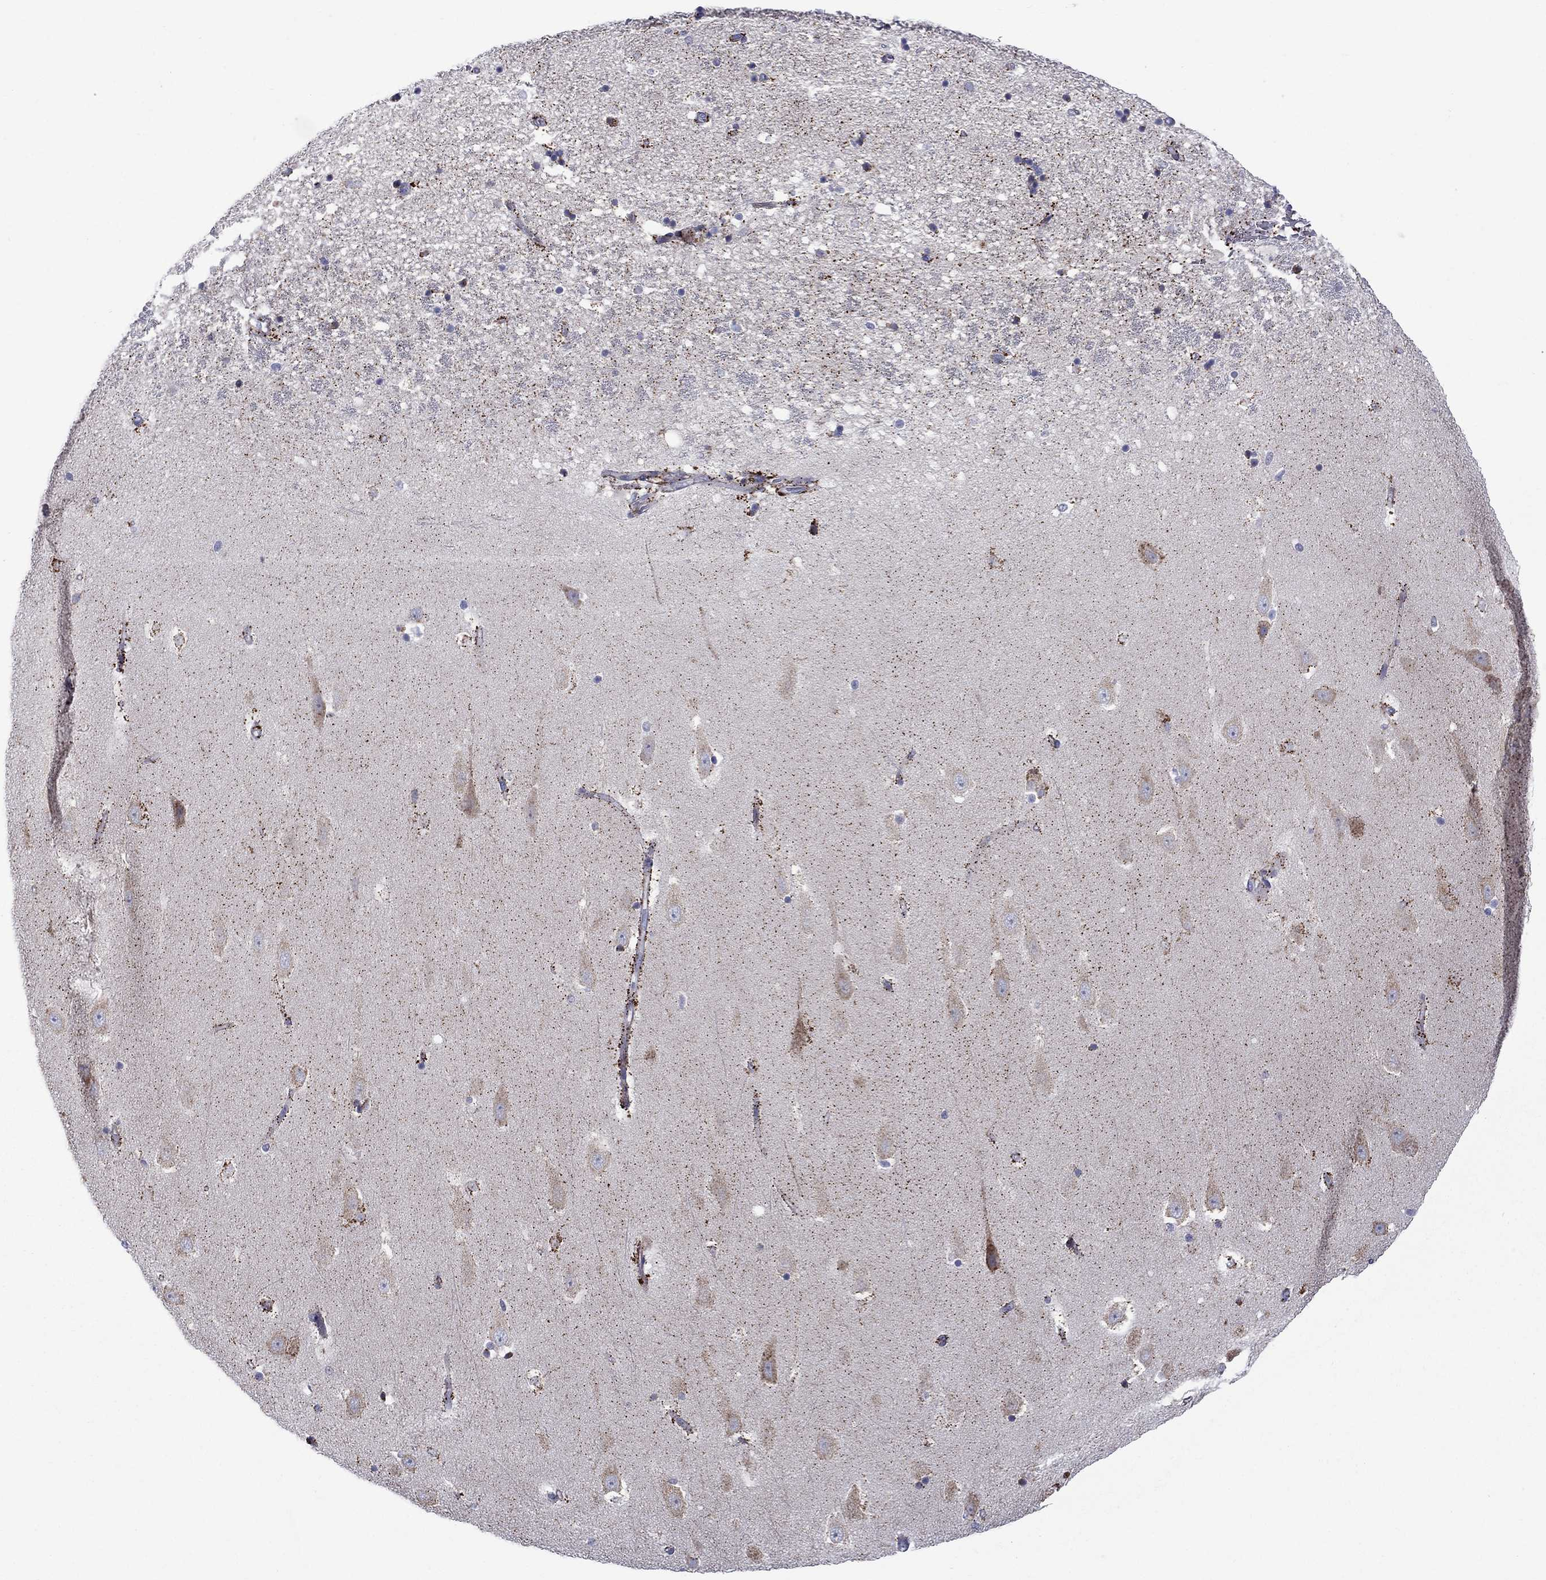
{"staining": {"intensity": "moderate", "quantity": "<25%", "location": "cytoplasmic/membranous"}, "tissue": "hippocampus", "cell_type": "Glial cells", "image_type": "normal", "snomed": [{"axis": "morphology", "description": "Normal tissue, NOS"}, {"axis": "topography", "description": "Hippocampus"}], "caption": "Immunohistochemistry (IHC) micrograph of benign human hippocampus stained for a protein (brown), which shows low levels of moderate cytoplasmic/membranous positivity in approximately <25% of glial cells.", "gene": "ASNS", "patient": {"sex": "male", "age": 49}}